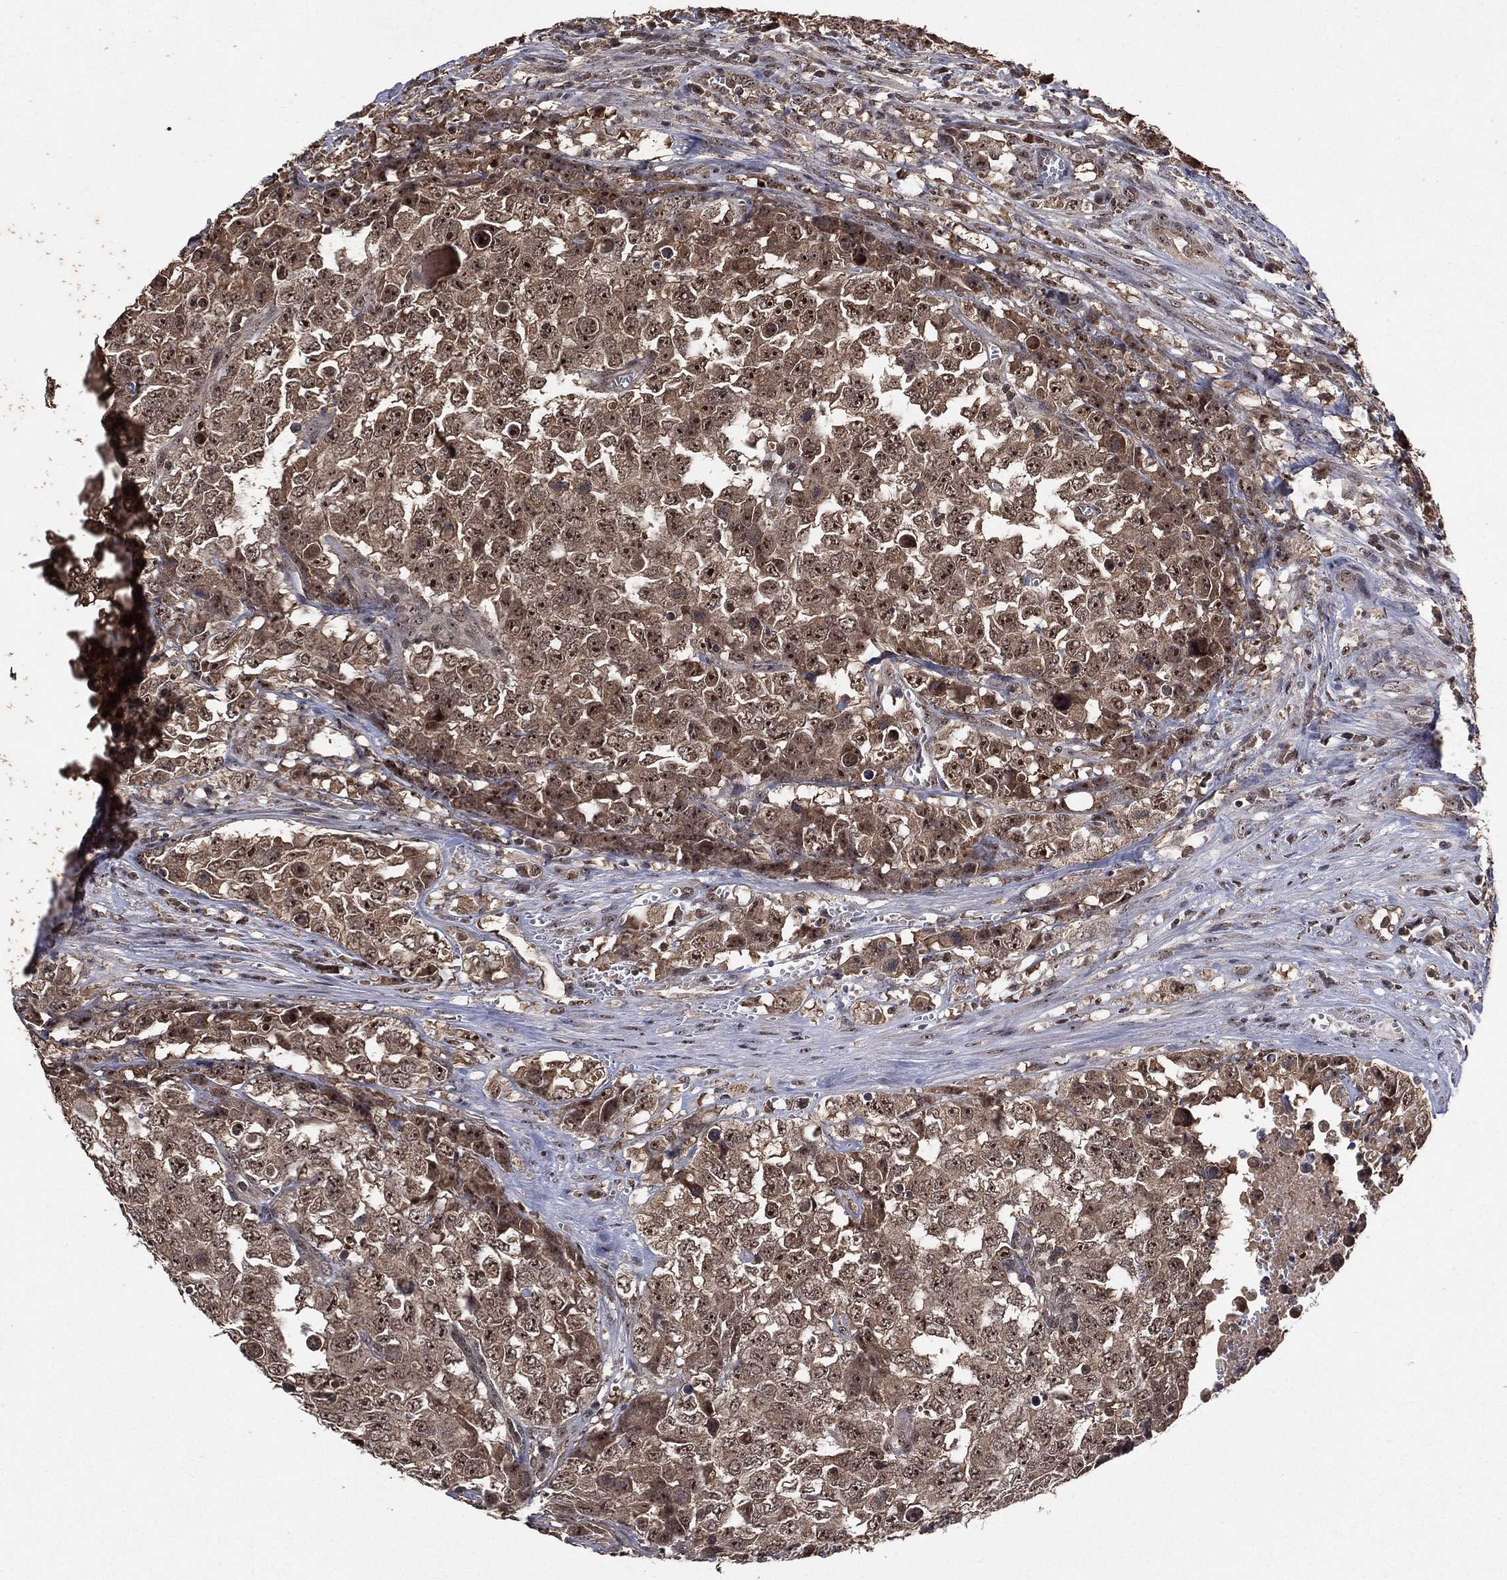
{"staining": {"intensity": "moderate", "quantity": ">75%", "location": "cytoplasmic/membranous,nuclear"}, "tissue": "testis cancer", "cell_type": "Tumor cells", "image_type": "cancer", "snomed": [{"axis": "morphology", "description": "Carcinoma, Embryonal, NOS"}, {"axis": "topography", "description": "Testis"}], "caption": "The histopathology image exhibits immunohistochemical staining of testis embryonal carcinoma. There is moderate cytoplasmic/membranous and nuclear positivity is seen in approximately >75% of tumor cells.", "gene": "NELFCD", "patient": {"sex": "male", "age": 23}}